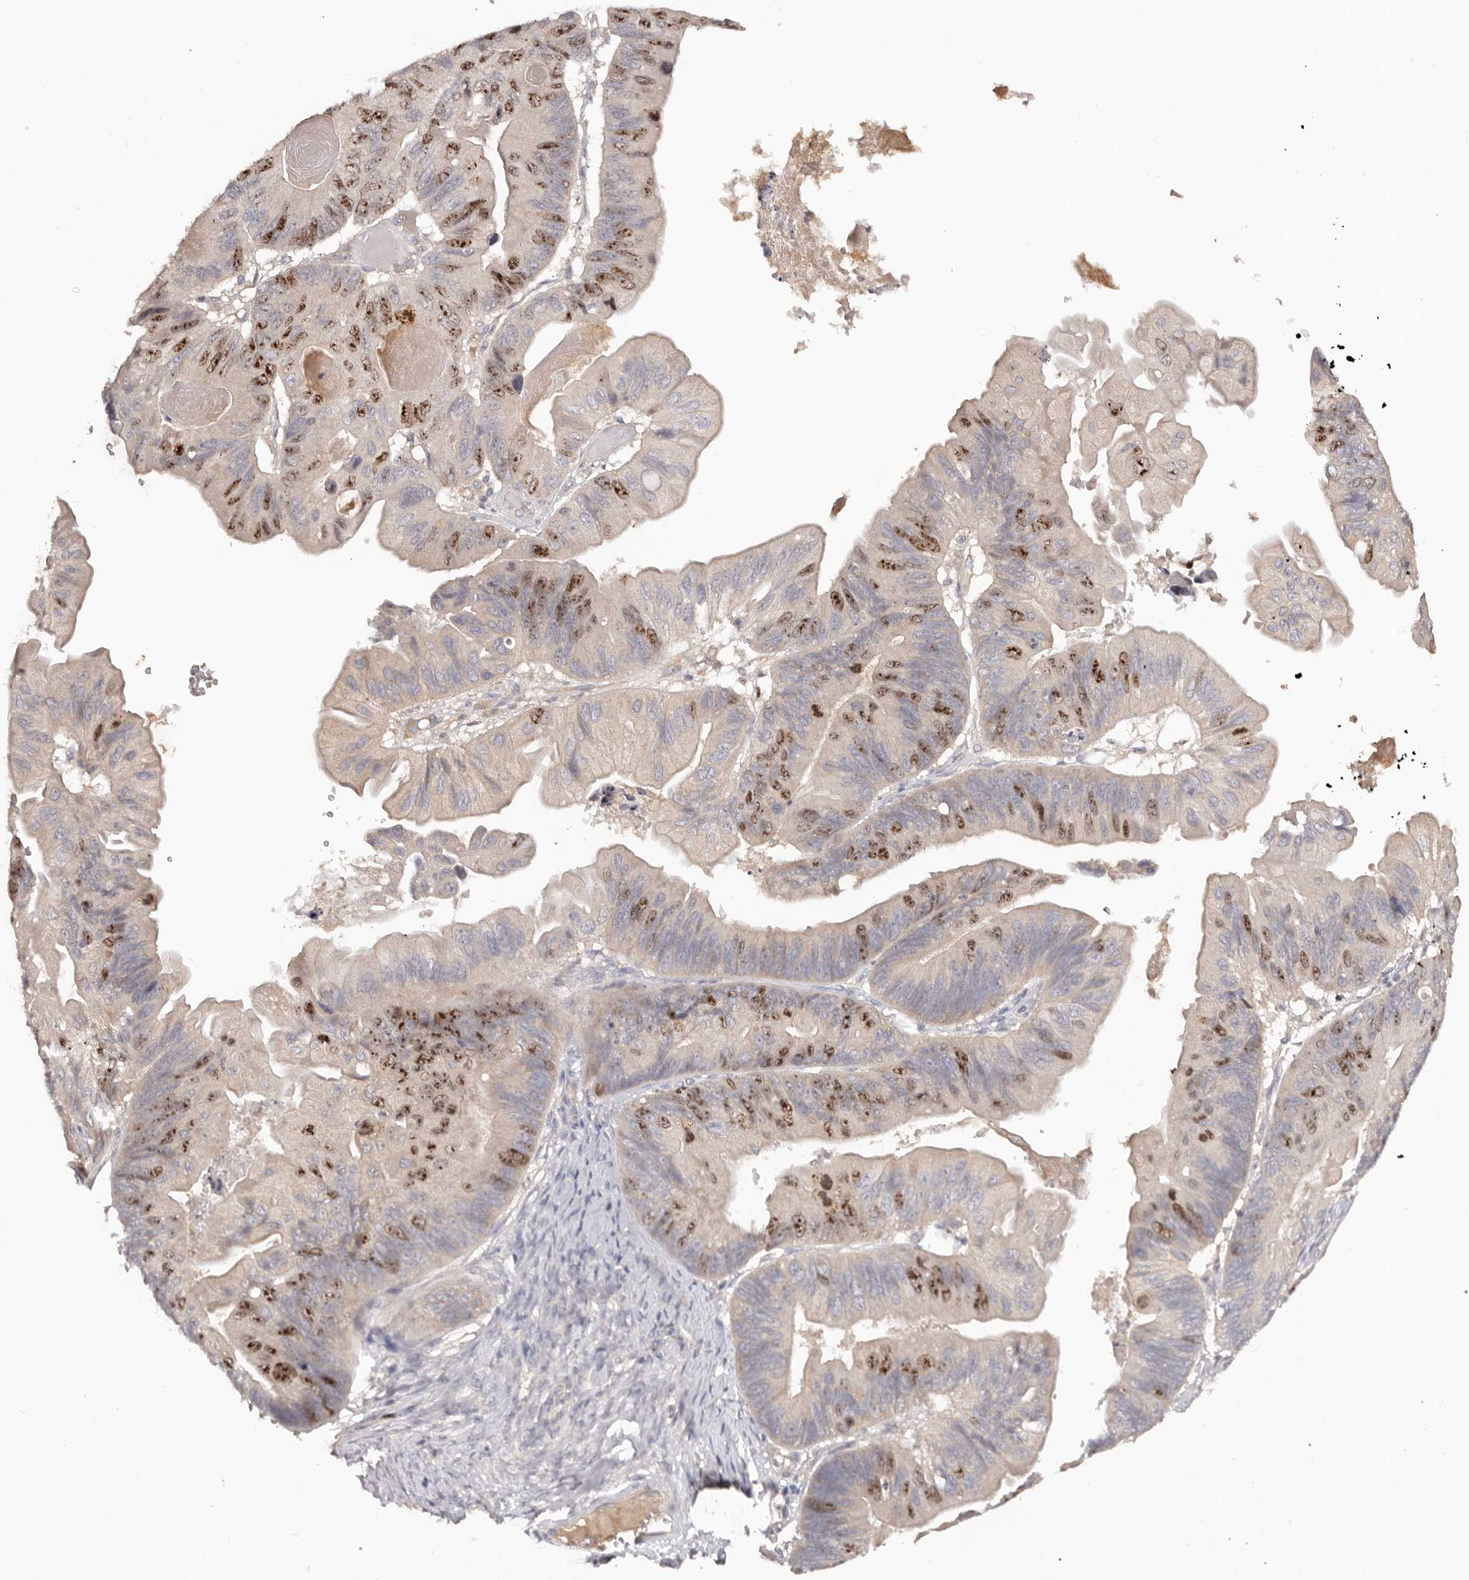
{"staining": {"intensity": "strong", "quantity": "25%-75%", "location": "nuclear"}, "tissue": "ovarian cancer", "cell_type": "Tumor cells", "image_type": "cancer", "snomed": [{"axis": "morphology", "description": "Cystadenocarcinoma, mucinous, NOS"}, {"axis": "topography", "description": "Ovary"}], "caption": "This is an image of IHC staining of ovarian mucinous cystadenocarcinoma, which shows strong staining in the nuclear of tumor cells.", "gene": "CCDC190", "patient": {"sex": "female", "age": 61}}